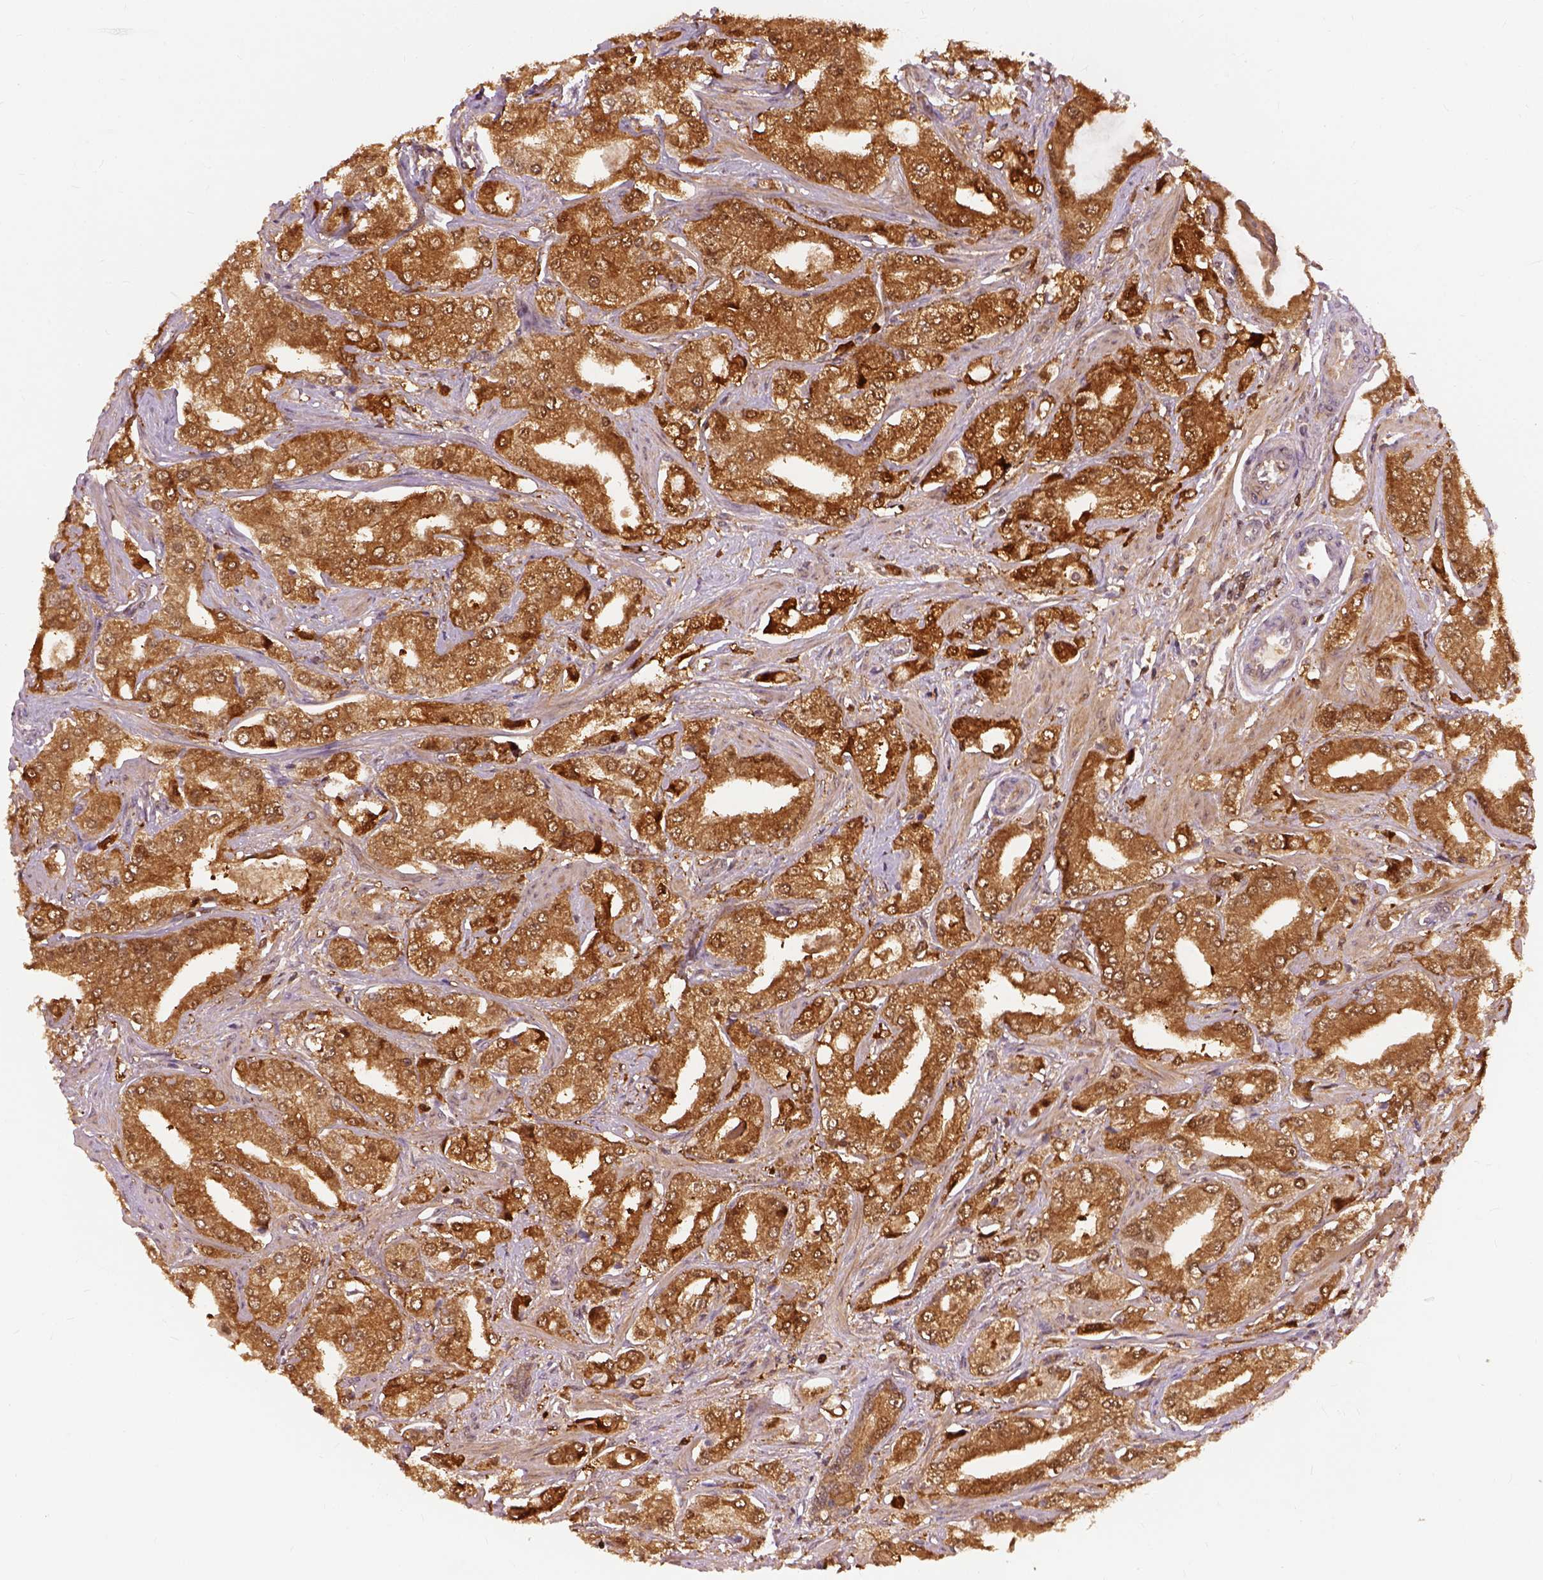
{"staining": {"intensity": "strong", "quantity": ">75%", "location": "cytoplasmic/membranous"}, "tissue": "prostate cancer", "cell_type": "Tumor cells", "image_type": "cancer", "snomed": [{"axis": "morphology", "description": "Adenocarcinoma, Low grade"}, {"axis": "topography", "description": "Prostate"}], "caption": "Prostate adenocarcinoma (low-grade) was stained to show a protein in brown. There is high levels of strong cytoplasmic/membranous expression in approximately >75% of tumor cells.", "gene": "GPI", "patient": {"sex": "male", "age": 60}}